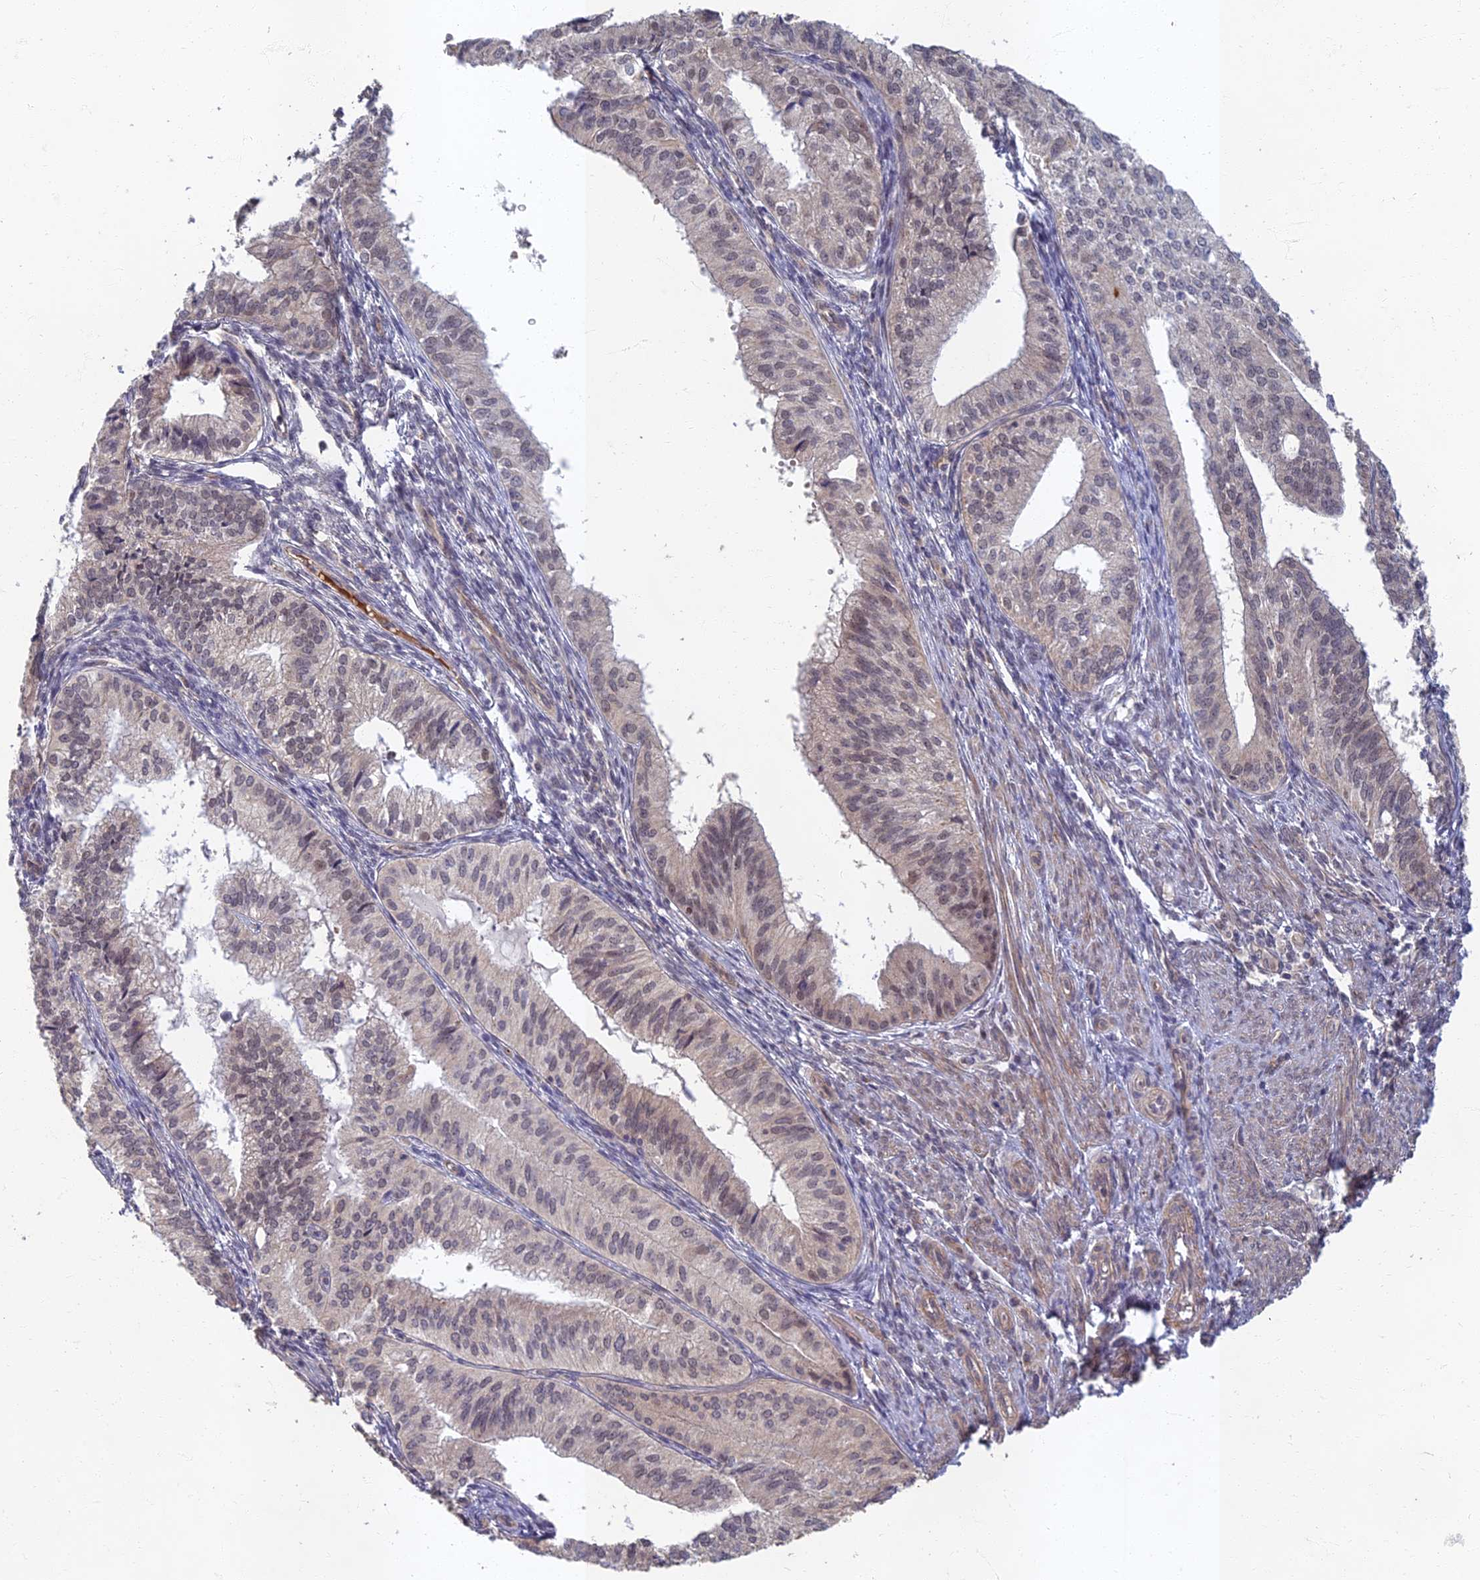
{"staining": {"intensity": "weak", "quantity": "<25%", "location": "cytoplasmic/membranous,nuclear"}, "tissue": "endometrial cancer", "cell_type": "Tumor cells", "image_type": "cancer", "snomed": [{"axis": "morphology", "description": "Adenocarcinoma, NOS"}, {"axis": "topography", "description": "Endometrium"}], "caption": "This photomicrograph is of endometrial adenocarcinoma stained with IHC to label a protein in brown with the nuclei are counter-stained blue. There is no staining in tumor cells. (DAB immunohistochemistry (IHC), high magnification).", "gene": "EARS2", "patient": {"sex": "female", "age": 50}}